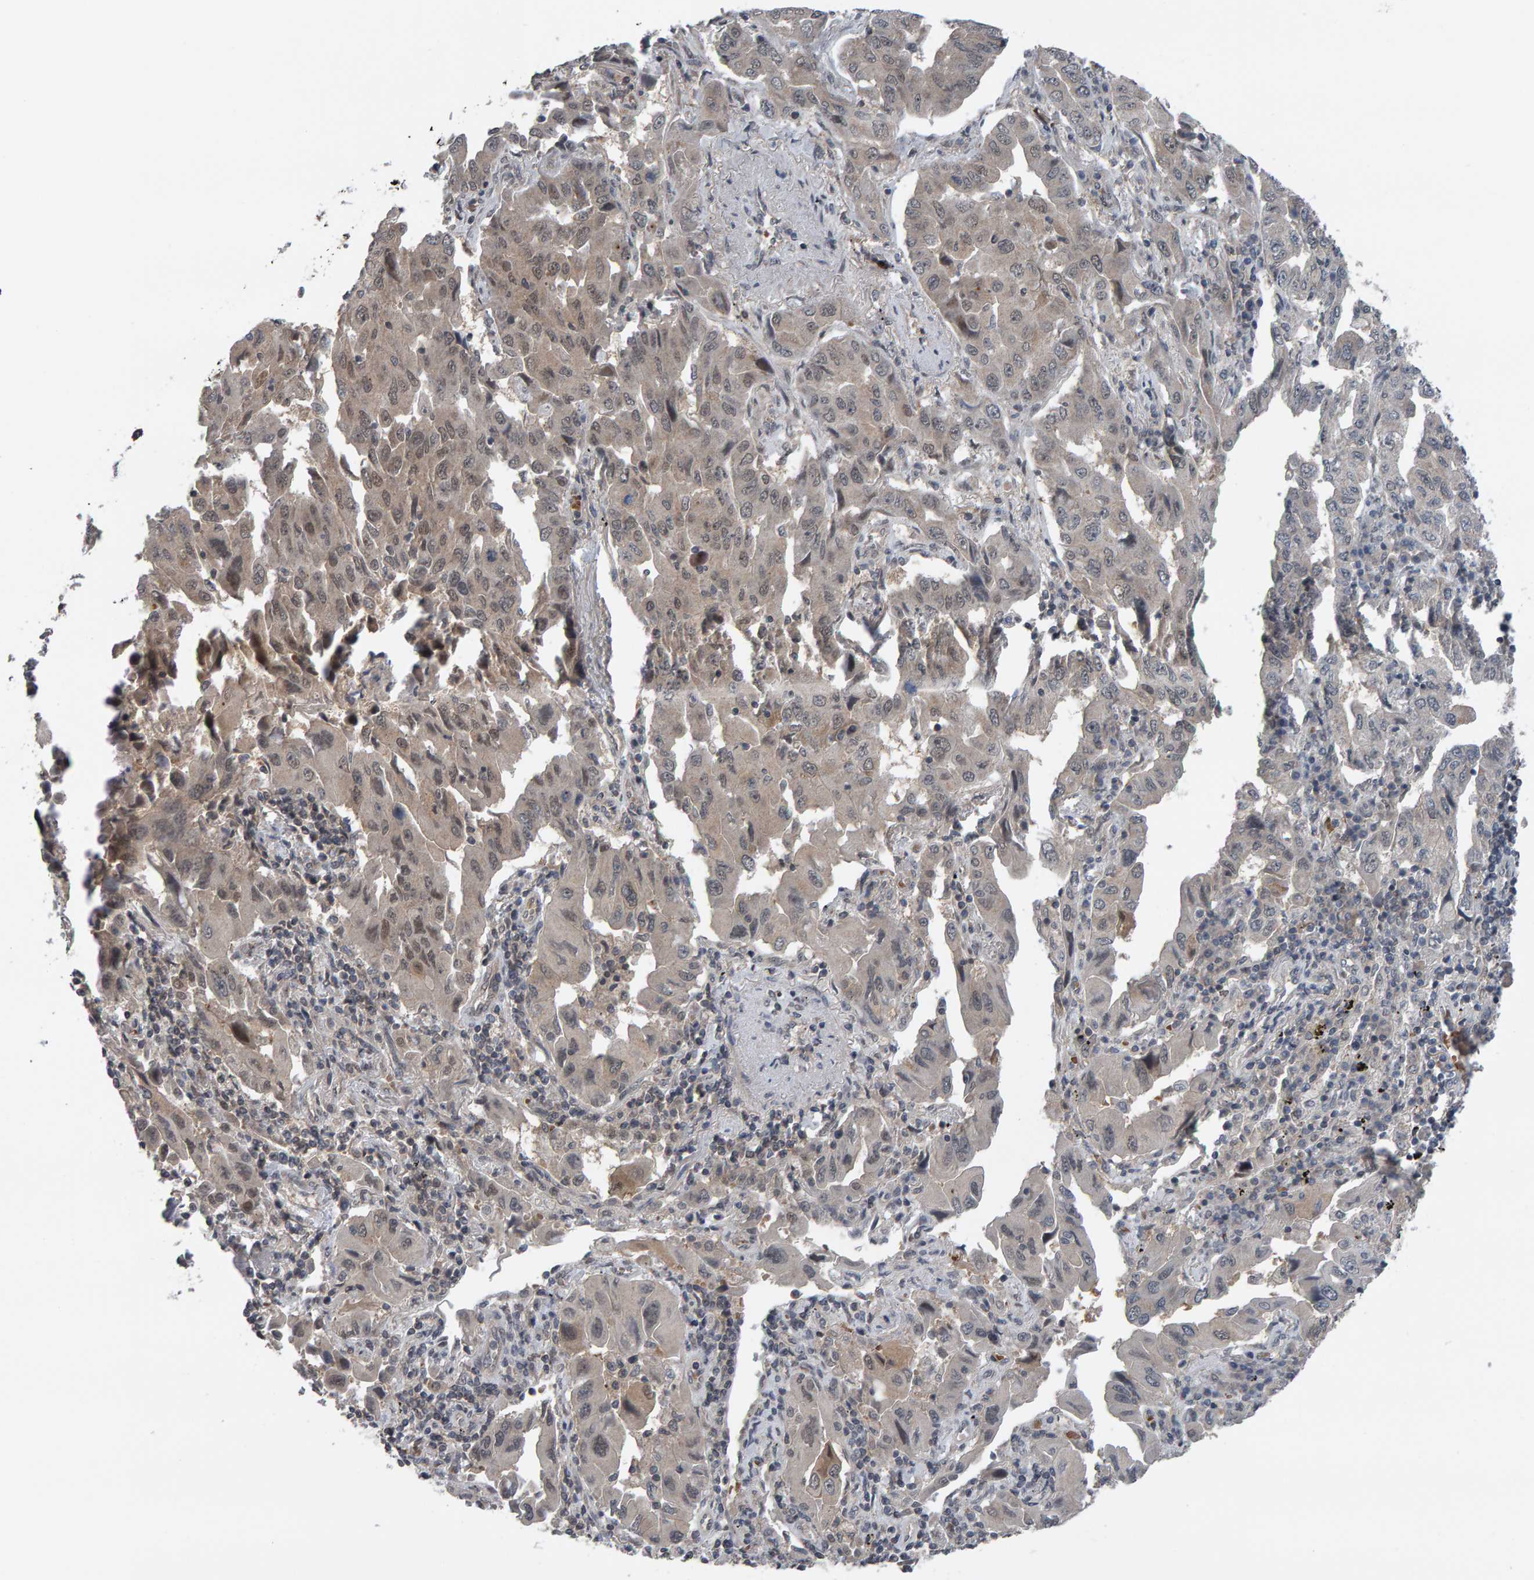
{"staining": {"intensity": "weak", "quantity": "<25%", "location": "cytoplasmic/membranous"}, "tissue": "lung cancer", "cell_type": "Tumor cells", "image_type": "cancer", "snomed": [{"axis": "morphology", "description": "Adenocarcinoma, NOS"}, {"axis": "topography", "description": "Lung"}], "caption": "Micrograph shows no significant protein staining in tumor cells of adenocarcinoma (lung).", "gene": "COASY", "patient": {"sex": "female", "age": 65}}